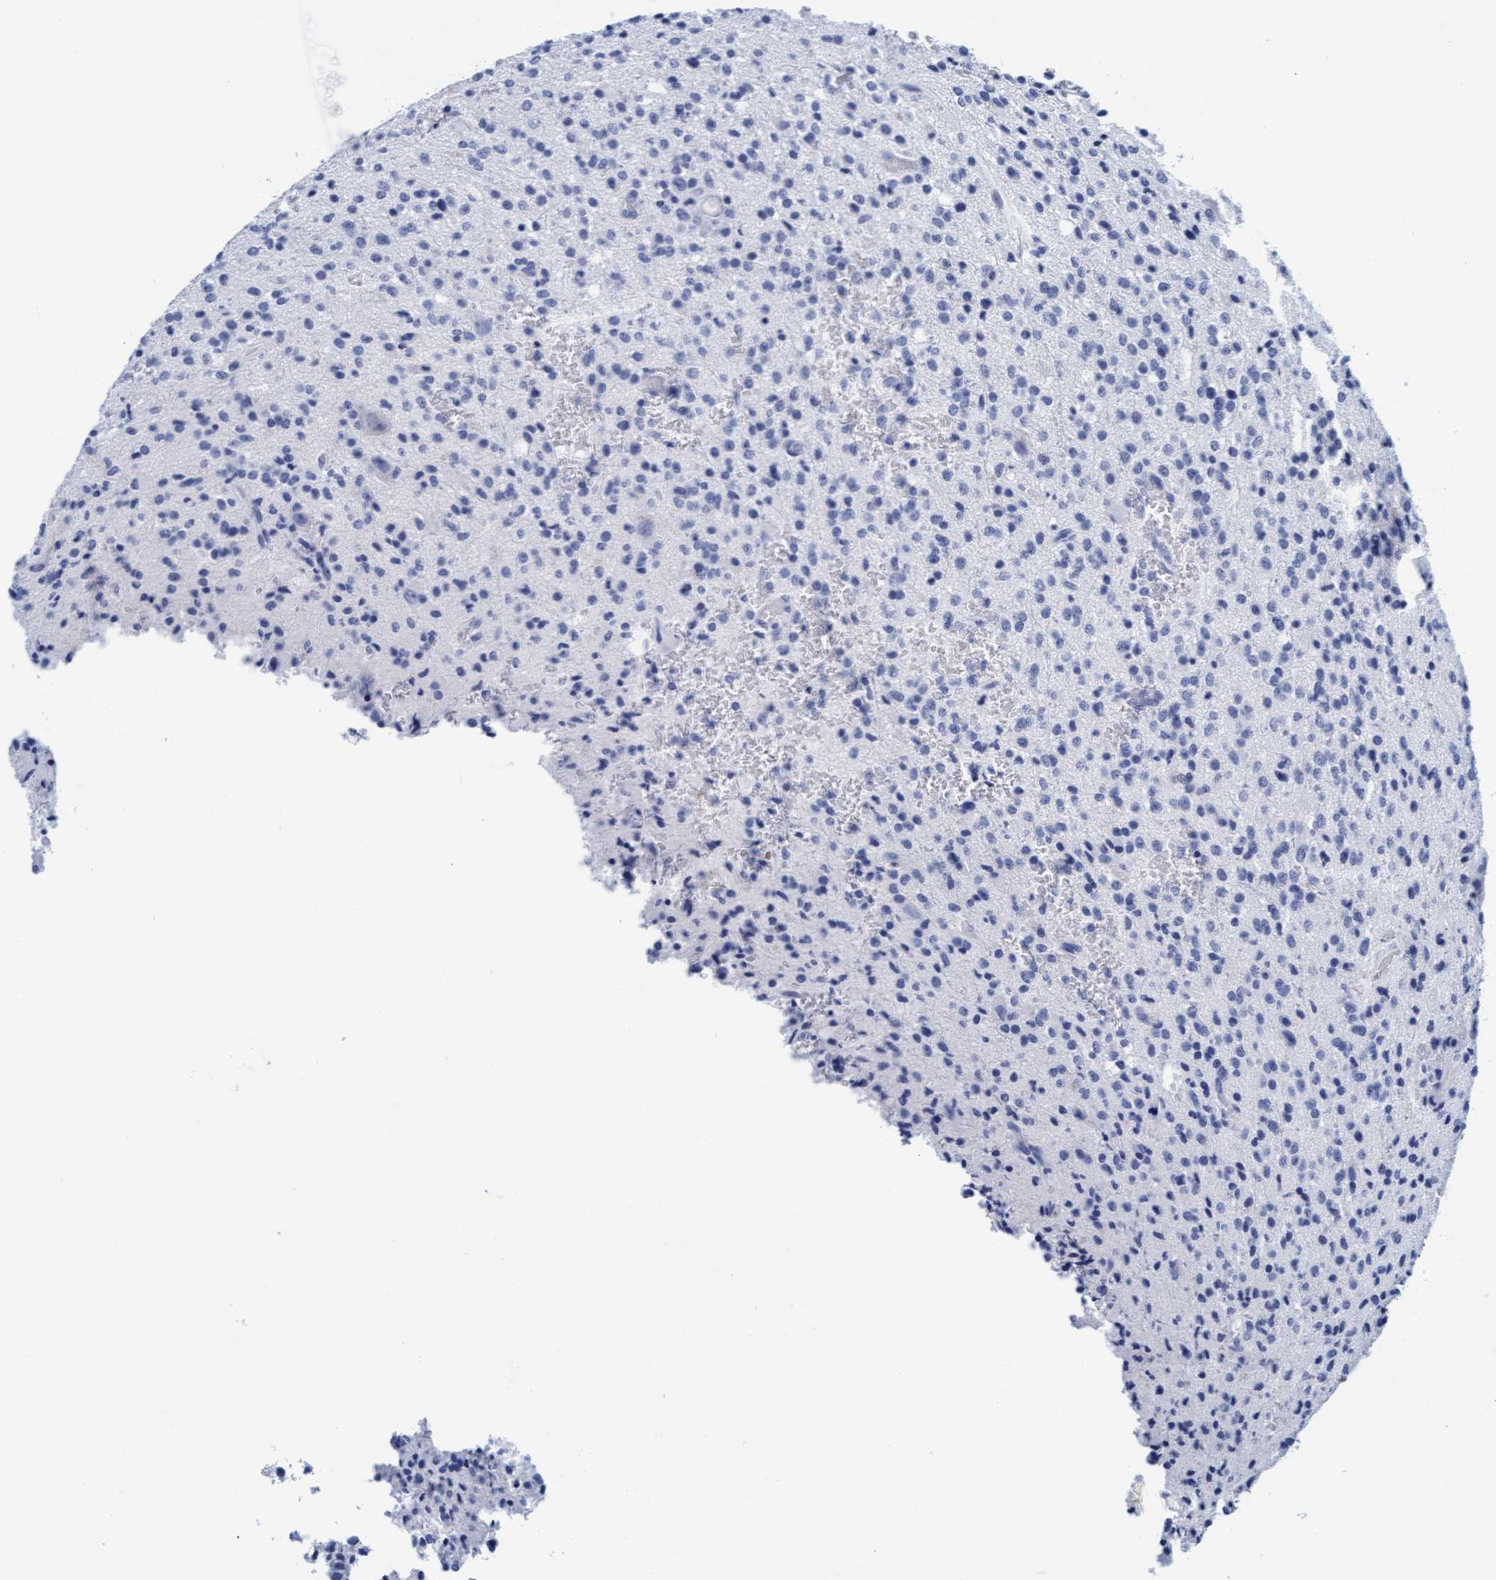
{"staining": {"intensity": "negative", "quantity": "none", "location": "none"}, "tissue": "glioma", "cell_type": "Tumor cells", "image_type": "cancer", "snomed": [{"axis": "morphology", "description": "Glioma, malignant, High grade"}, {"axis": "topography", "description": "Brain"}], "caption": "The IHC histopathology image has no significant staining in tumor cells of malignant high-grade glioma tissue.", "gene": "ARSG", "patient": {"sex": "male", "age": 34}}